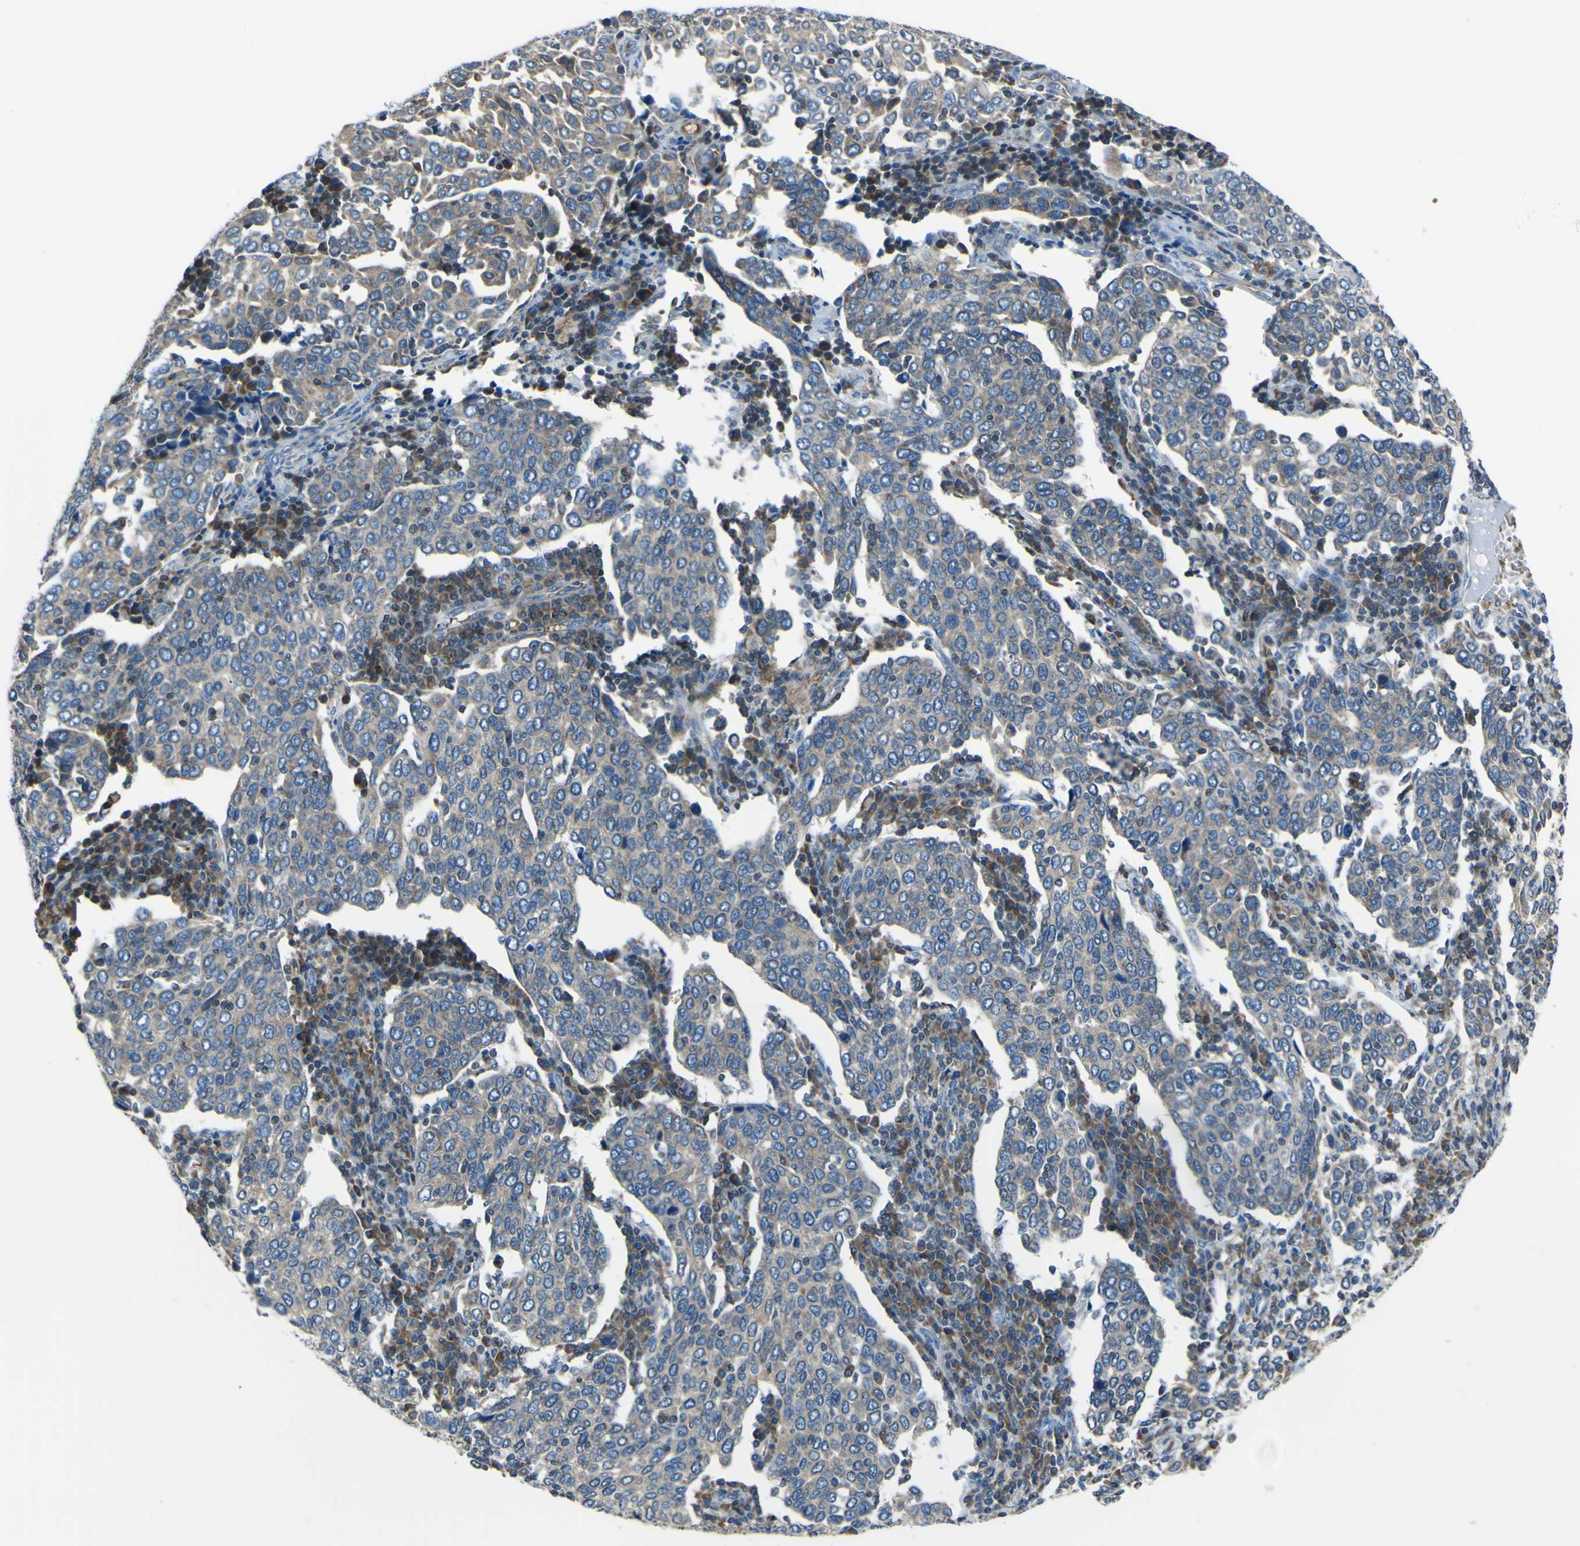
{"staining": {"intensity": "moderate", "quantity": ">75%", "location": "cytoplasmic/membranous"}, "tissue": "cervical cancer", "cell_type": "Tumor cells", "image_type": "cancer", "snomed": [{"axis": "morphology", "description": "Squamous cell carcinoma, NOS"}, {"axis": "topography", "description": "Cervix"}], "caption": "This histopathology image shows IHC staining of cervical cancer (squamous cell carcinoma), with medium moderate cytoplasmic/membranous positivity in about >75% of tumor cells.", "gene": "STIM1", "patient": {"sex": "female", "age": 40}}